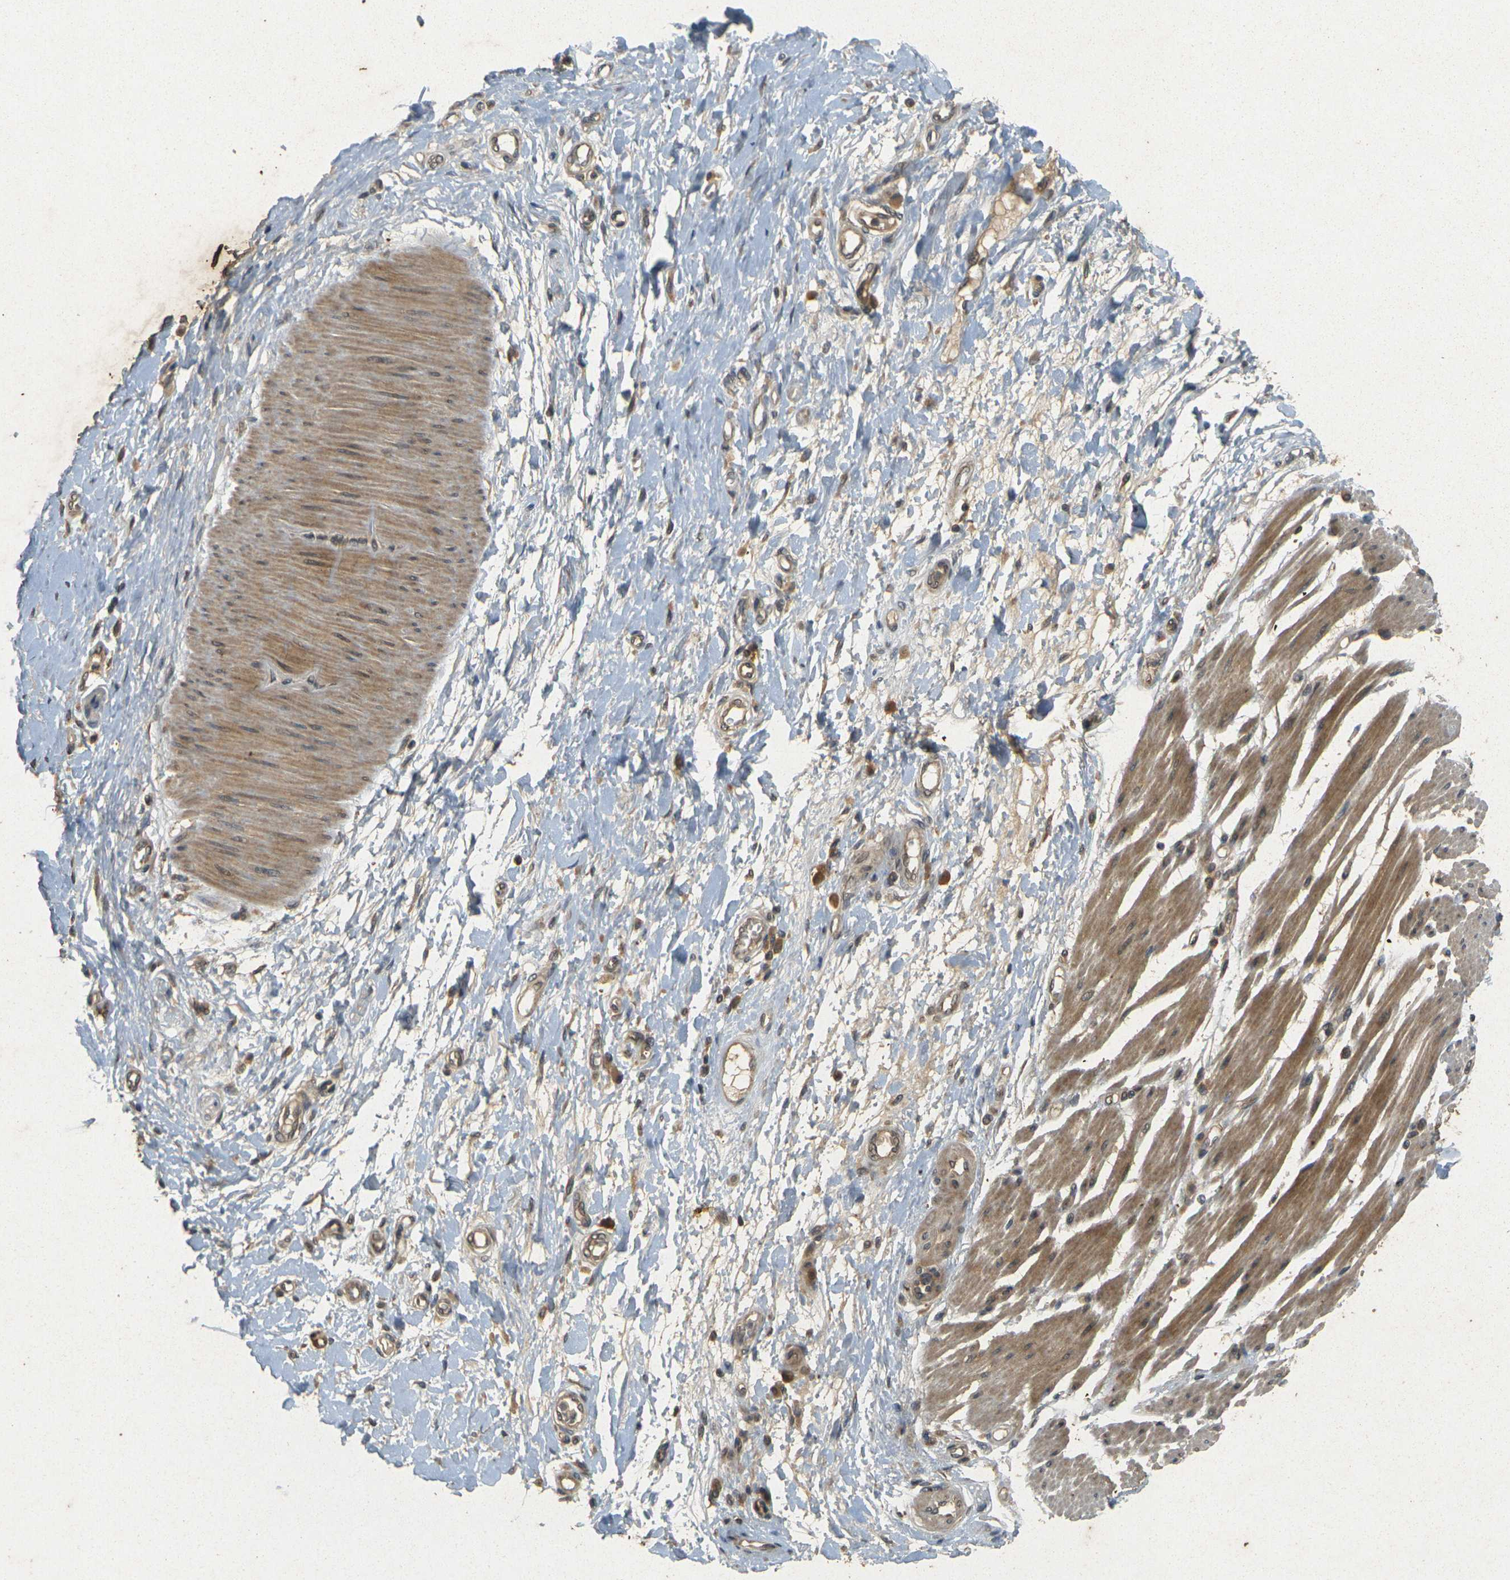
{"staining": {"intensity": "moderate", "quantity": ">75%", "location": "cytoplasmic/membranous"}, "tissue": "adipose tissue", "cell_type": "Adipocytes", "image_type": "normal", "snomed": [{"axis": "morphology", "description": "Normal tissue, NOS"}, {"axis": "morphology", "description": "Adenocarcinoma, NOS"}, {"axis": "topography", "description": "Esophagus"}], "caption": "Normal adipose tissue exhibits moderate cytoplasmic/membranous positivity in about >75% of adipocytes.", "gene": "ERN1", "patient": {"sex": "male", "age": 62}}